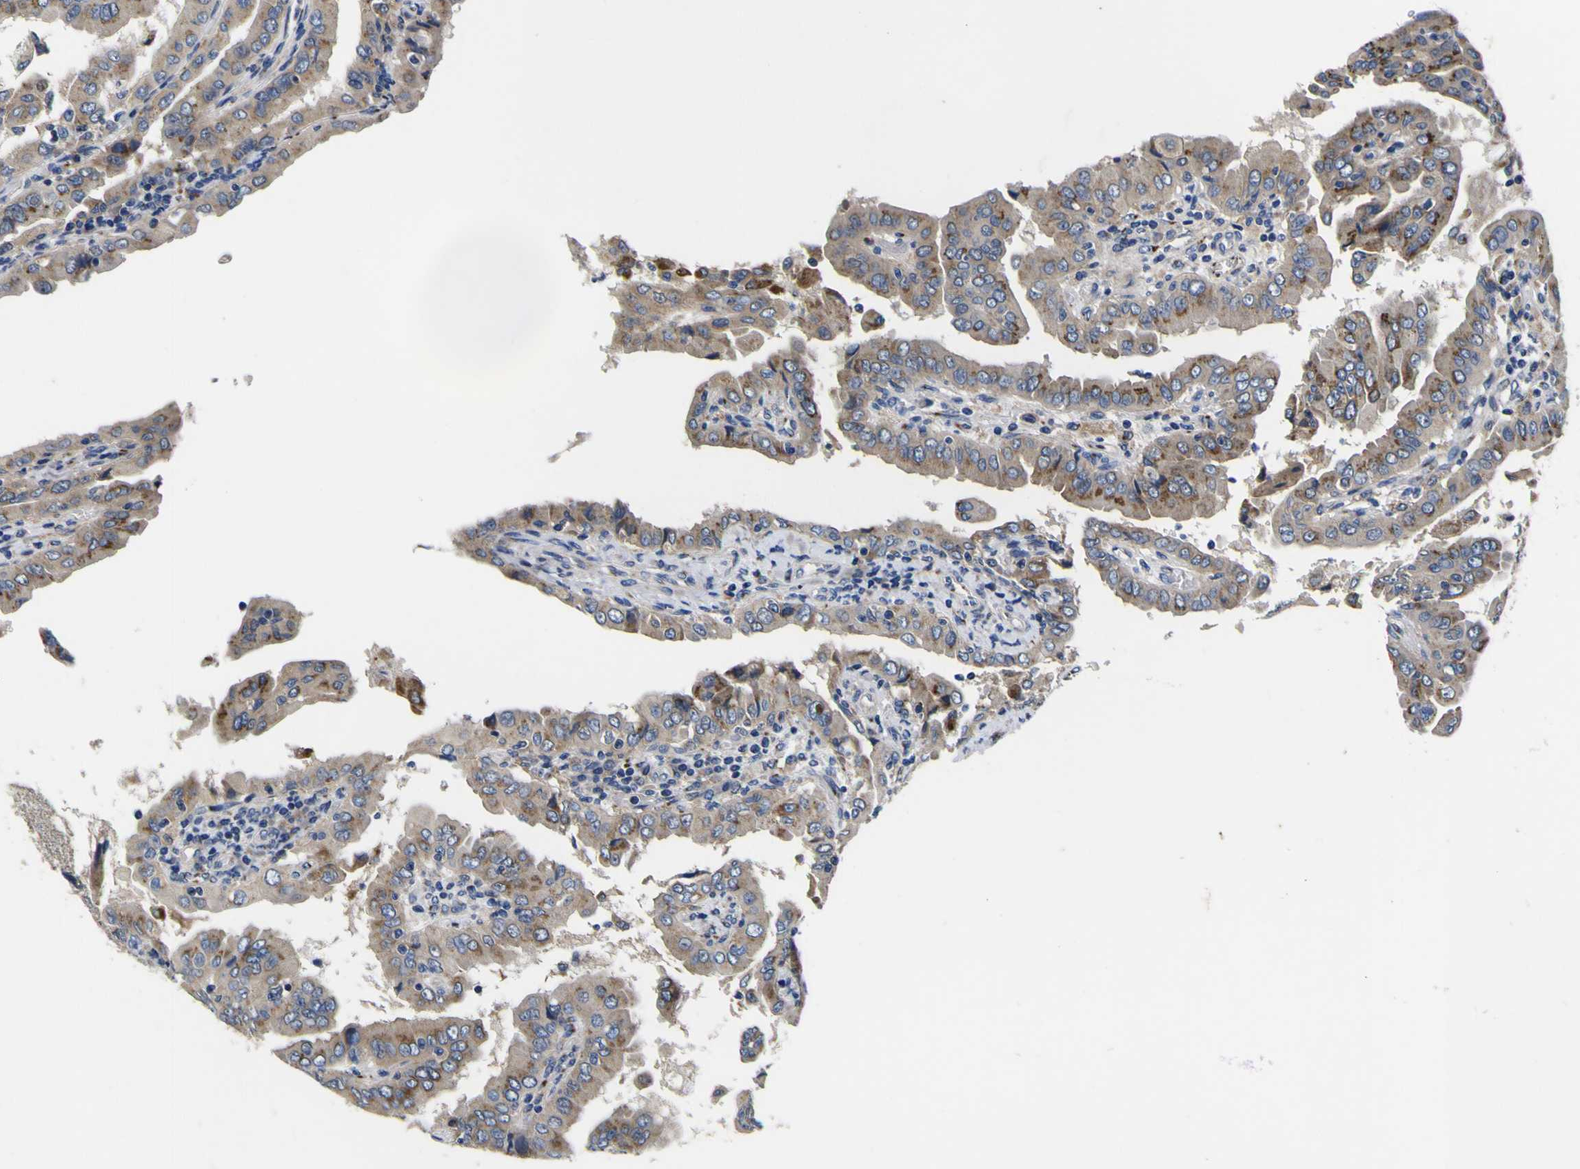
{"staining": {"intensity": "moderate", "quantity": ">75%", "location": "cytoplasmic/membranous"}, "tissue": "thyroid cancer", "cell_type": "Tumor cells", "image_type": "cancer", "snomed": [{"axis": "morphology", "description": "Papillary adenocarcinoma, NOS"}, {"axis": "topography", "description": "Thyroid gland"}], "caption": "A brown stain shows moderate cytoplasmic/membranous expression of a protein in human thyroid cancer tumor cells.", "gene": "COA1", "patient": {"sex": "male", "age": 33}}